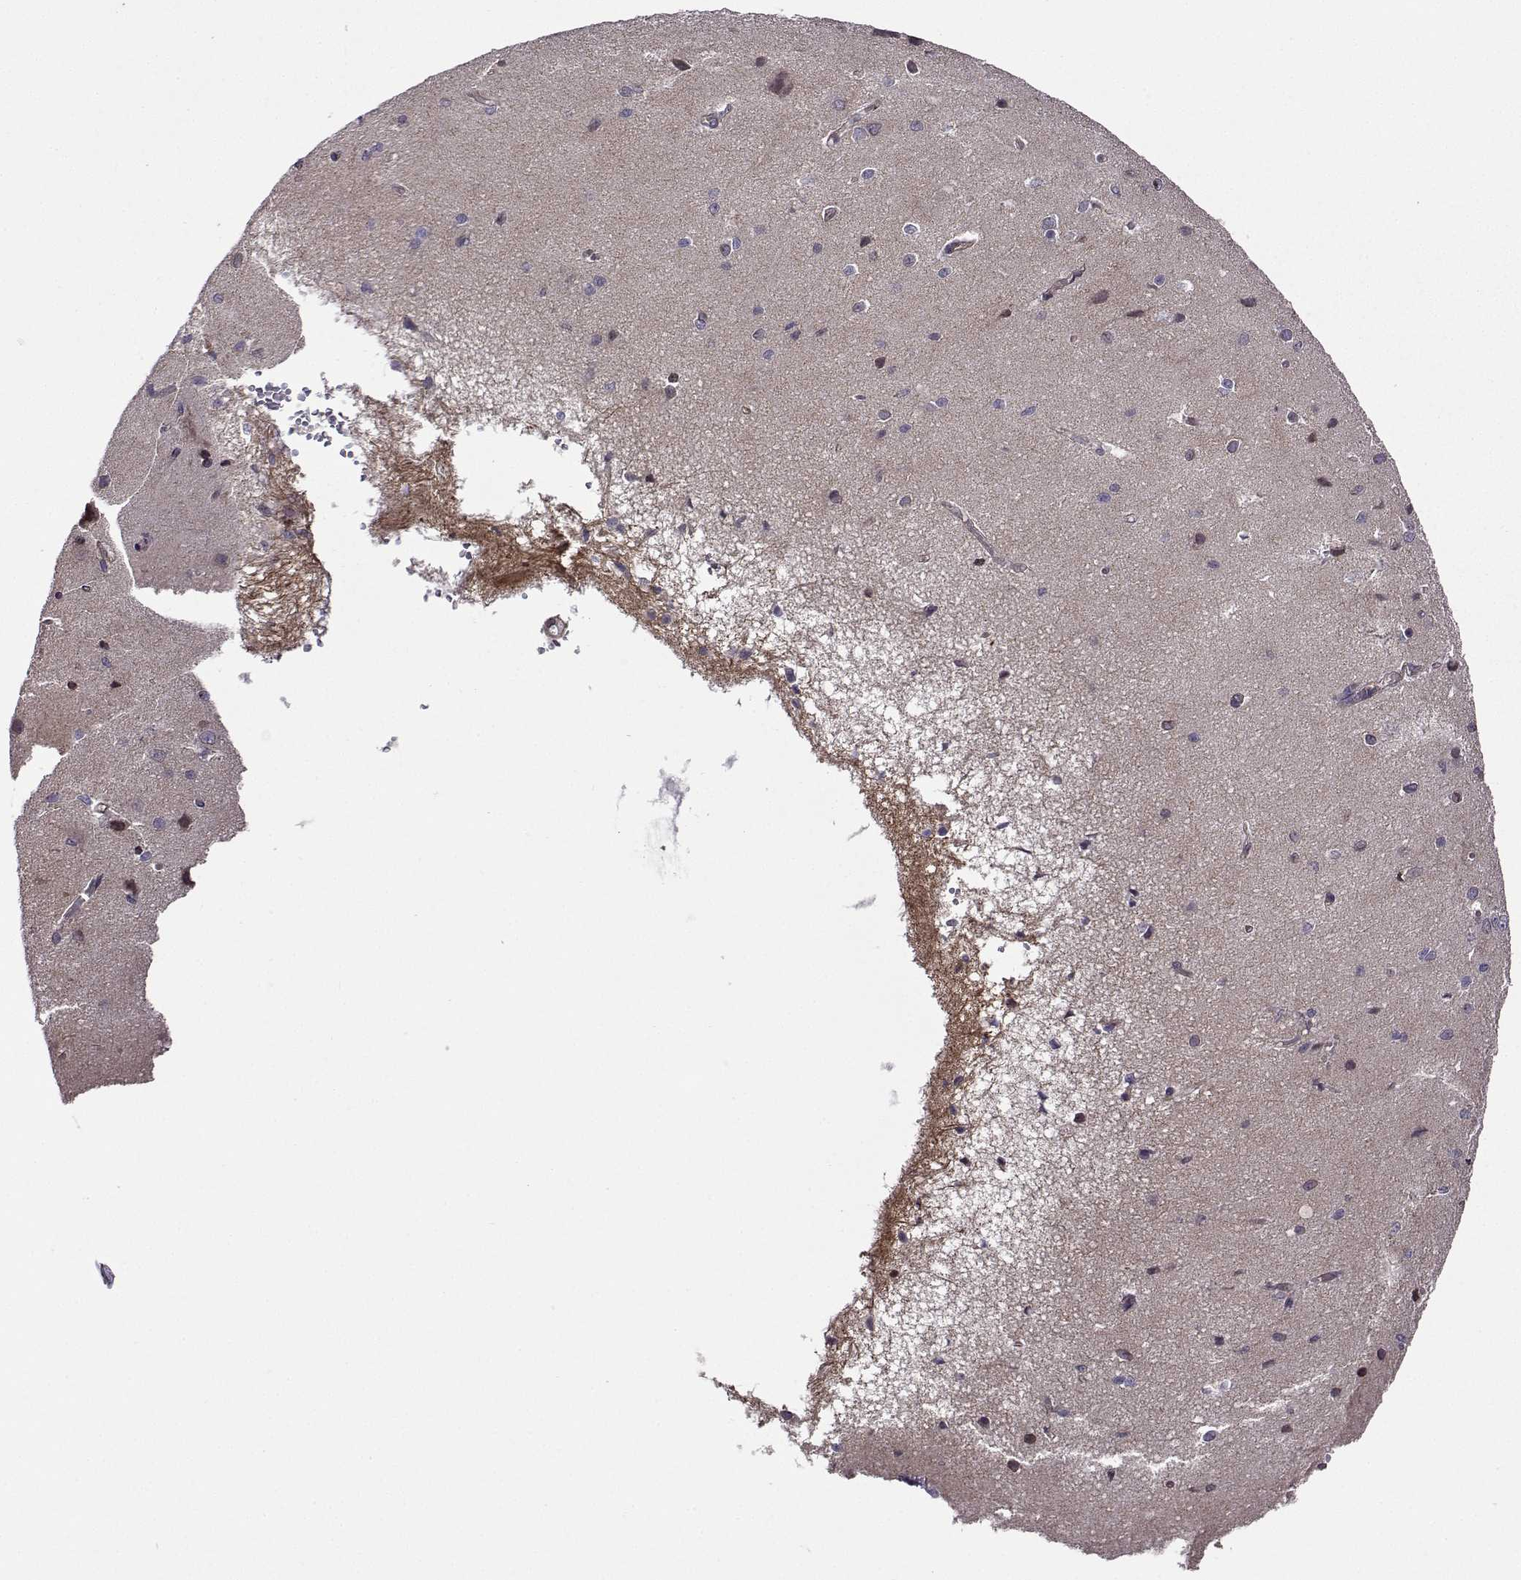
{"staining": {"intensity": "negative", "quantity": "none", "location": "none"}, "tissue": "cerebral cortex", "cell_type": "Endothelial cells", "image_type": "normal", "snomed": [{"axis": "morphology", "description": "Normal tissue, NOS"}, {"axis": "topography", "description": "Cerebral cortex"}], "caption": "A photomicrograph of cerebral cortex stained for a protein shows no brown staining in endothelial cells. (DAB (3,3'-diaminobenzidine) IHC visualized using brightfield microscopy, high magnification).", "gene": "ITGB8", "patient": {"sex": "male", "age": 37}}